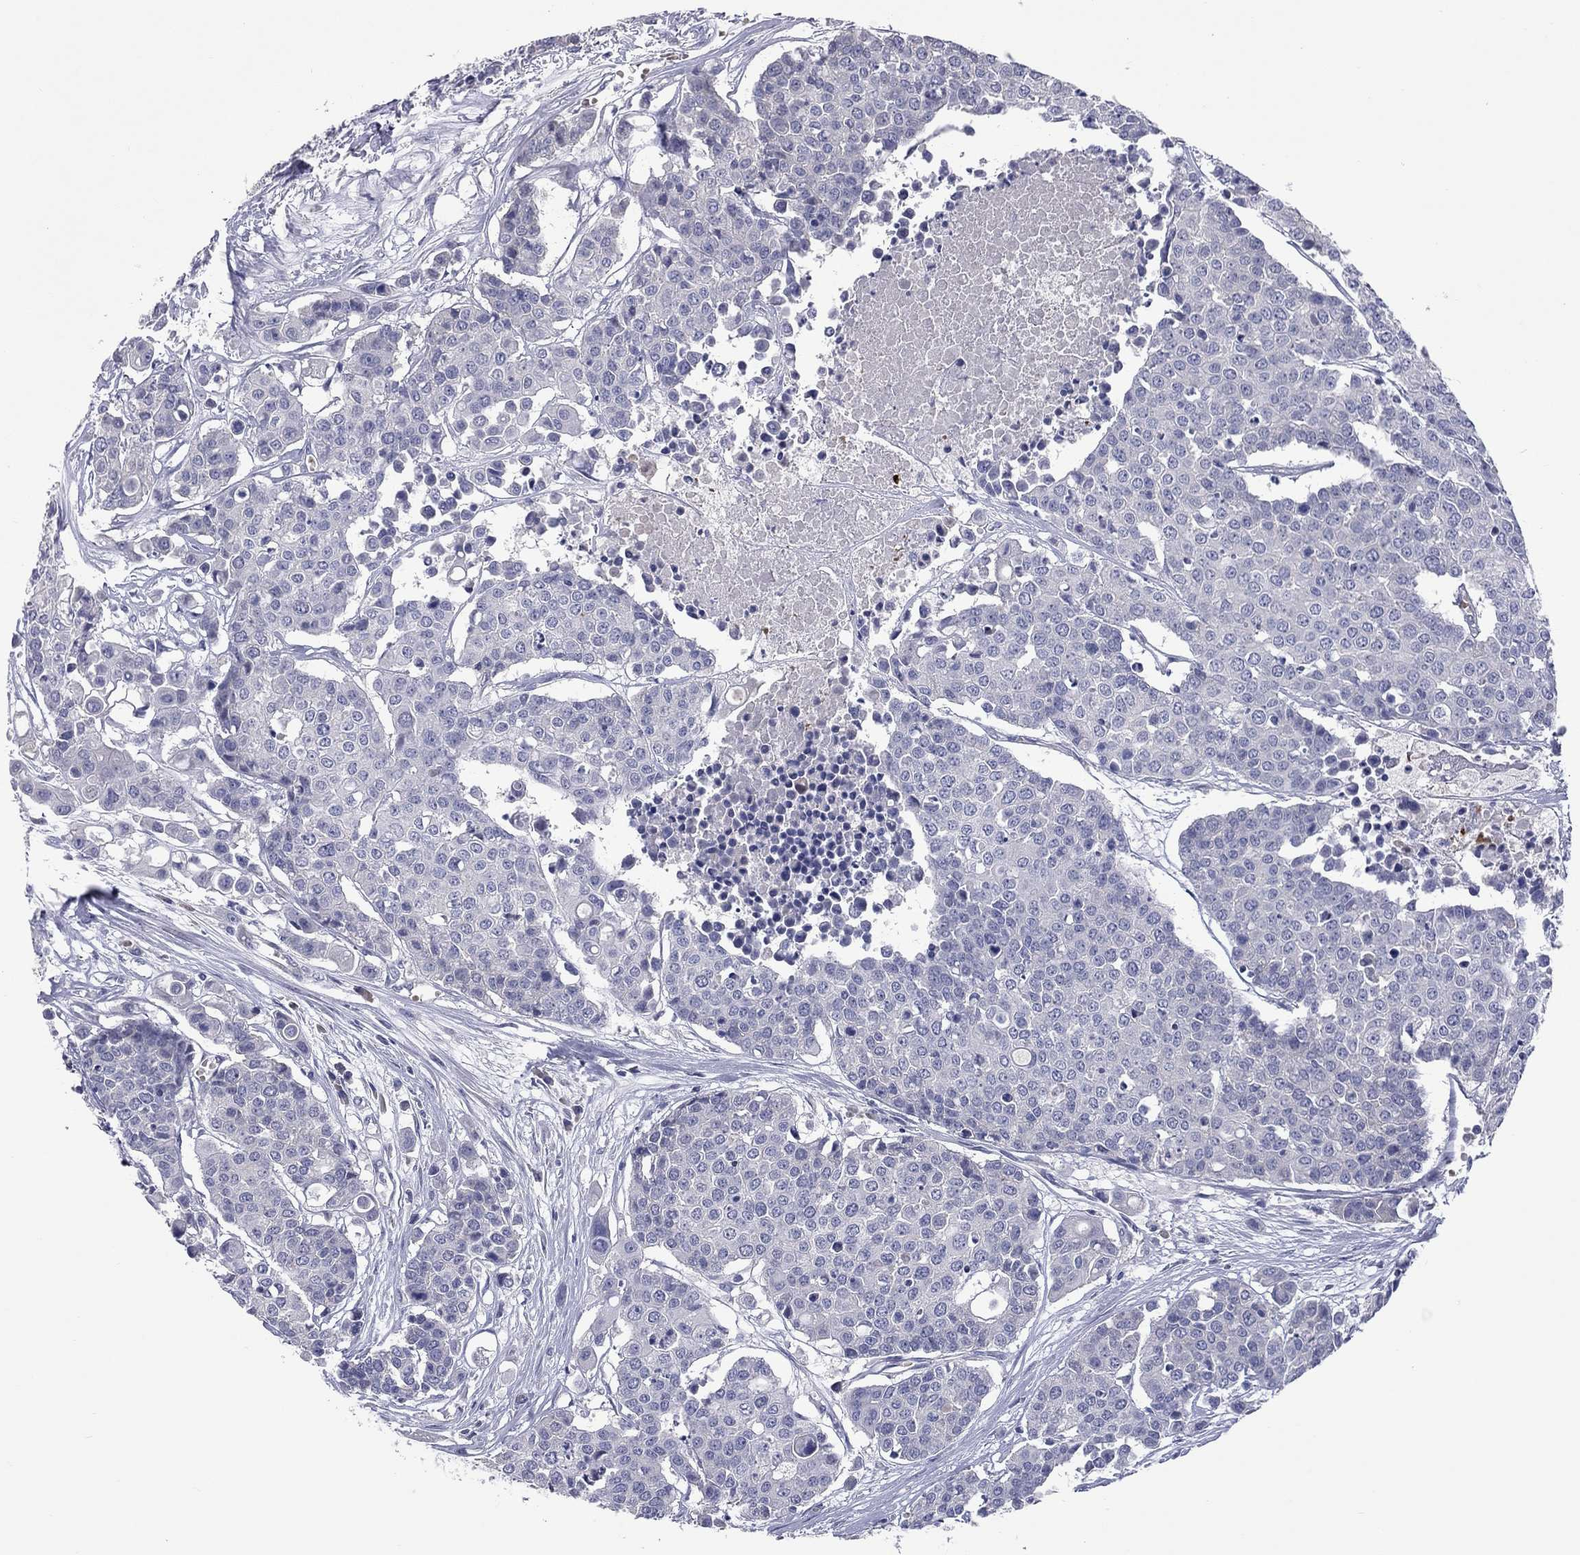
{"staining": {"intensity": "negative", "quantity": "none", "location": "none"}, "tissue": "carcinoid", "cell_type": "Tumor cells", "image_type": "cancer", "snomed": [{"axis": "morphology", "description": "Carcinoid, malignant, NOS"}, {"axis": "topography", "description": "Colon"}], "caption": "Carcinoid was stained to show a protein in brown. There is no significant staining in tumor cells.", "gene": "UNC119B", "patient": {"sex": "male", "age": 81}}